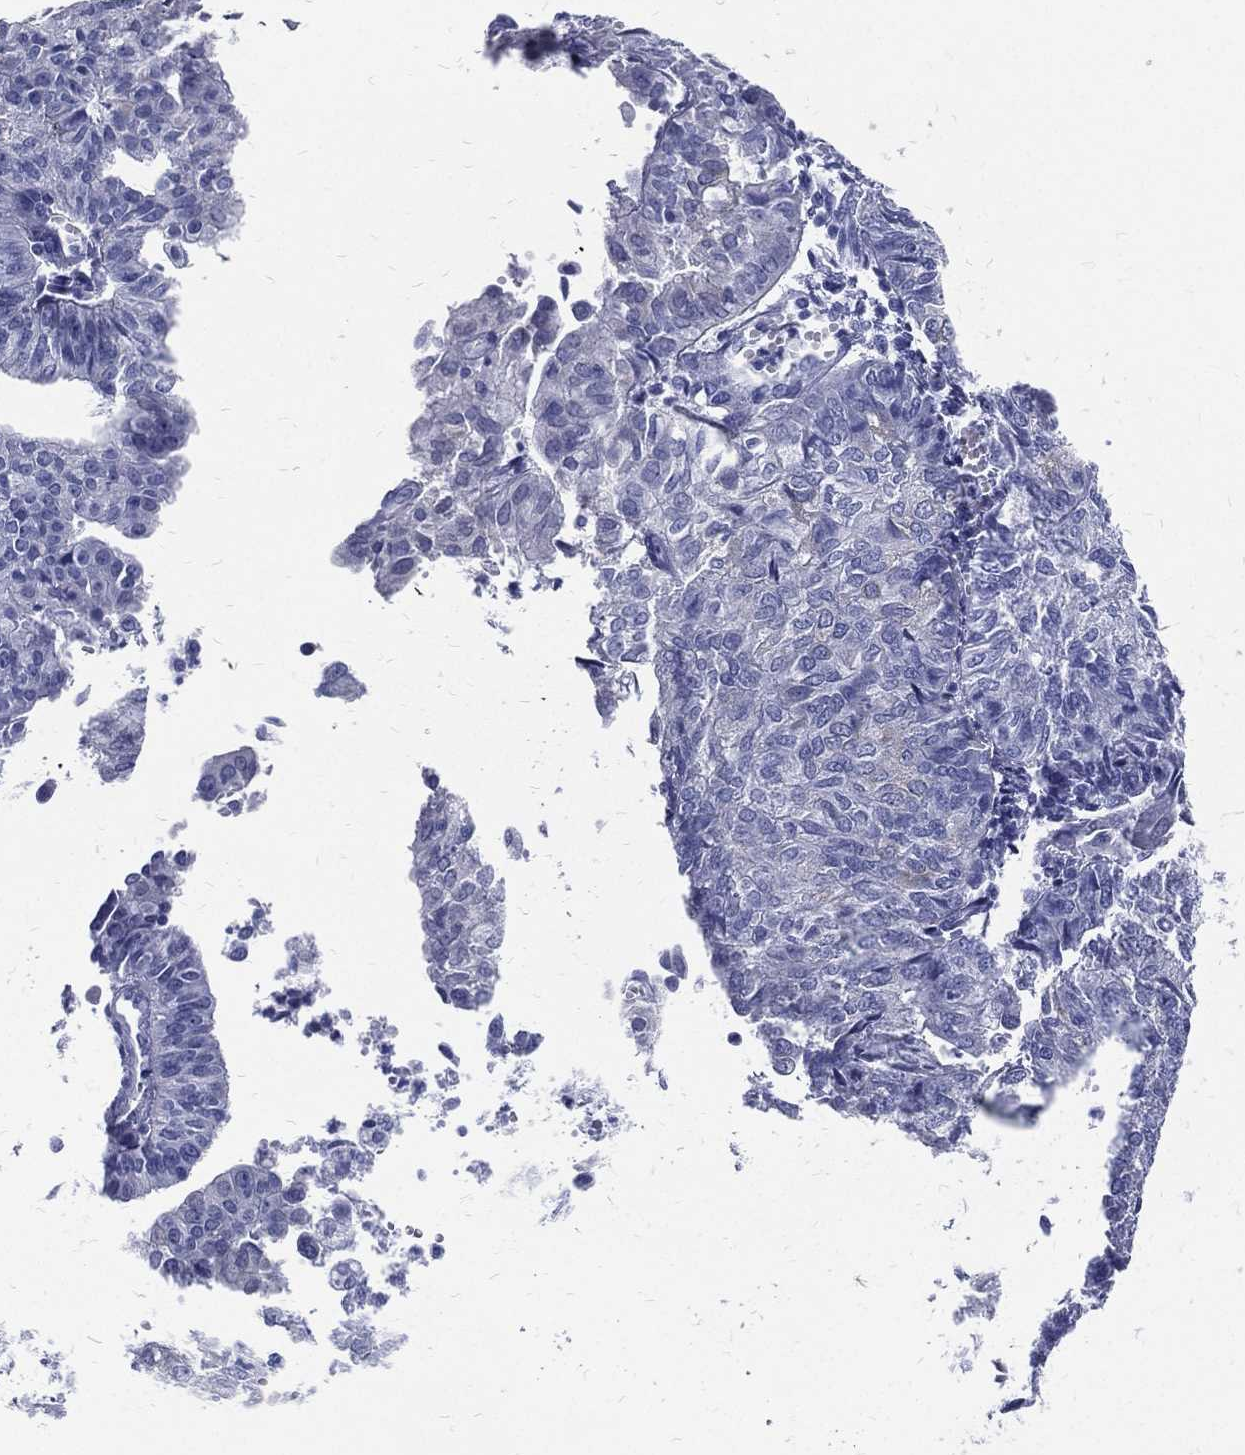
{"staining": {"intensity": "negative", "quantity": "none", "location": "none"}, "tissue": "endometrial cancer", "cell_type": "Tumor cells", "image_type": "cancer", "snomed": [{"axis": "morphology", "description": "Adenocarcinoma, NOS"}, {"axis": "topography", "description": "Endometrium"}], "caption": "An image of human endometrial cancer (adenocarcinoma) is negative for staining in tumor cells.", "gene": "RSPH4A", "patient": {"sex": "female", "age": 82}}